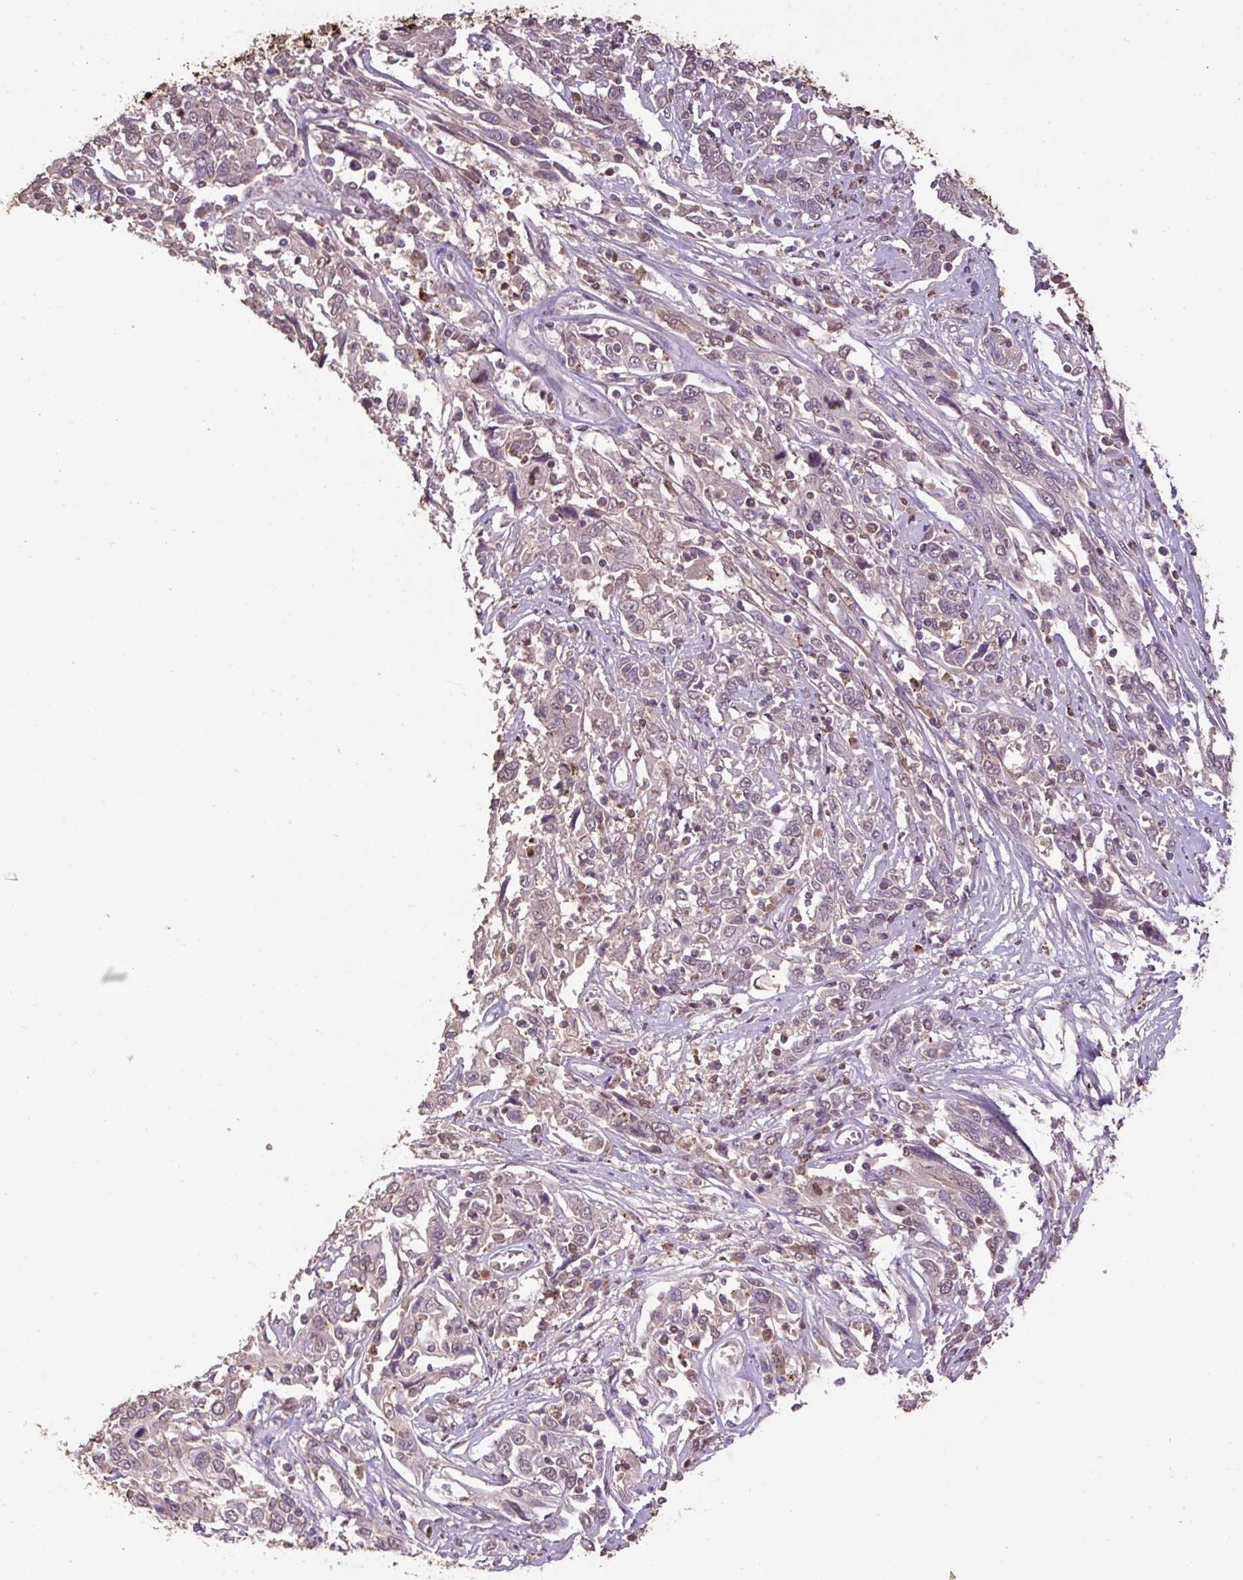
{"staining": {"intensity": "negative", "quantity": "none", "location": "none"}, "tissue": "cervical cancer", "cell_type": "Tumor cells", "image_type": "cancer", "snomed": [{"axis": "morphology", "description": "Squamous cell carcinoma, NOS"}, {"axis": "topography", "description": "Cervix"}], "caption": "IHC of human cervical cancer demonstrates no positivity in tumor cells. (Stains: DAB (3,3'-diaminobenzidine) immunohistochemistry with hematoxylin counter stain, Microscopy: brightfield microscopy at high magnification).", "gene": "LRTM2", "patient": {"sex": "female", "age": 46}}